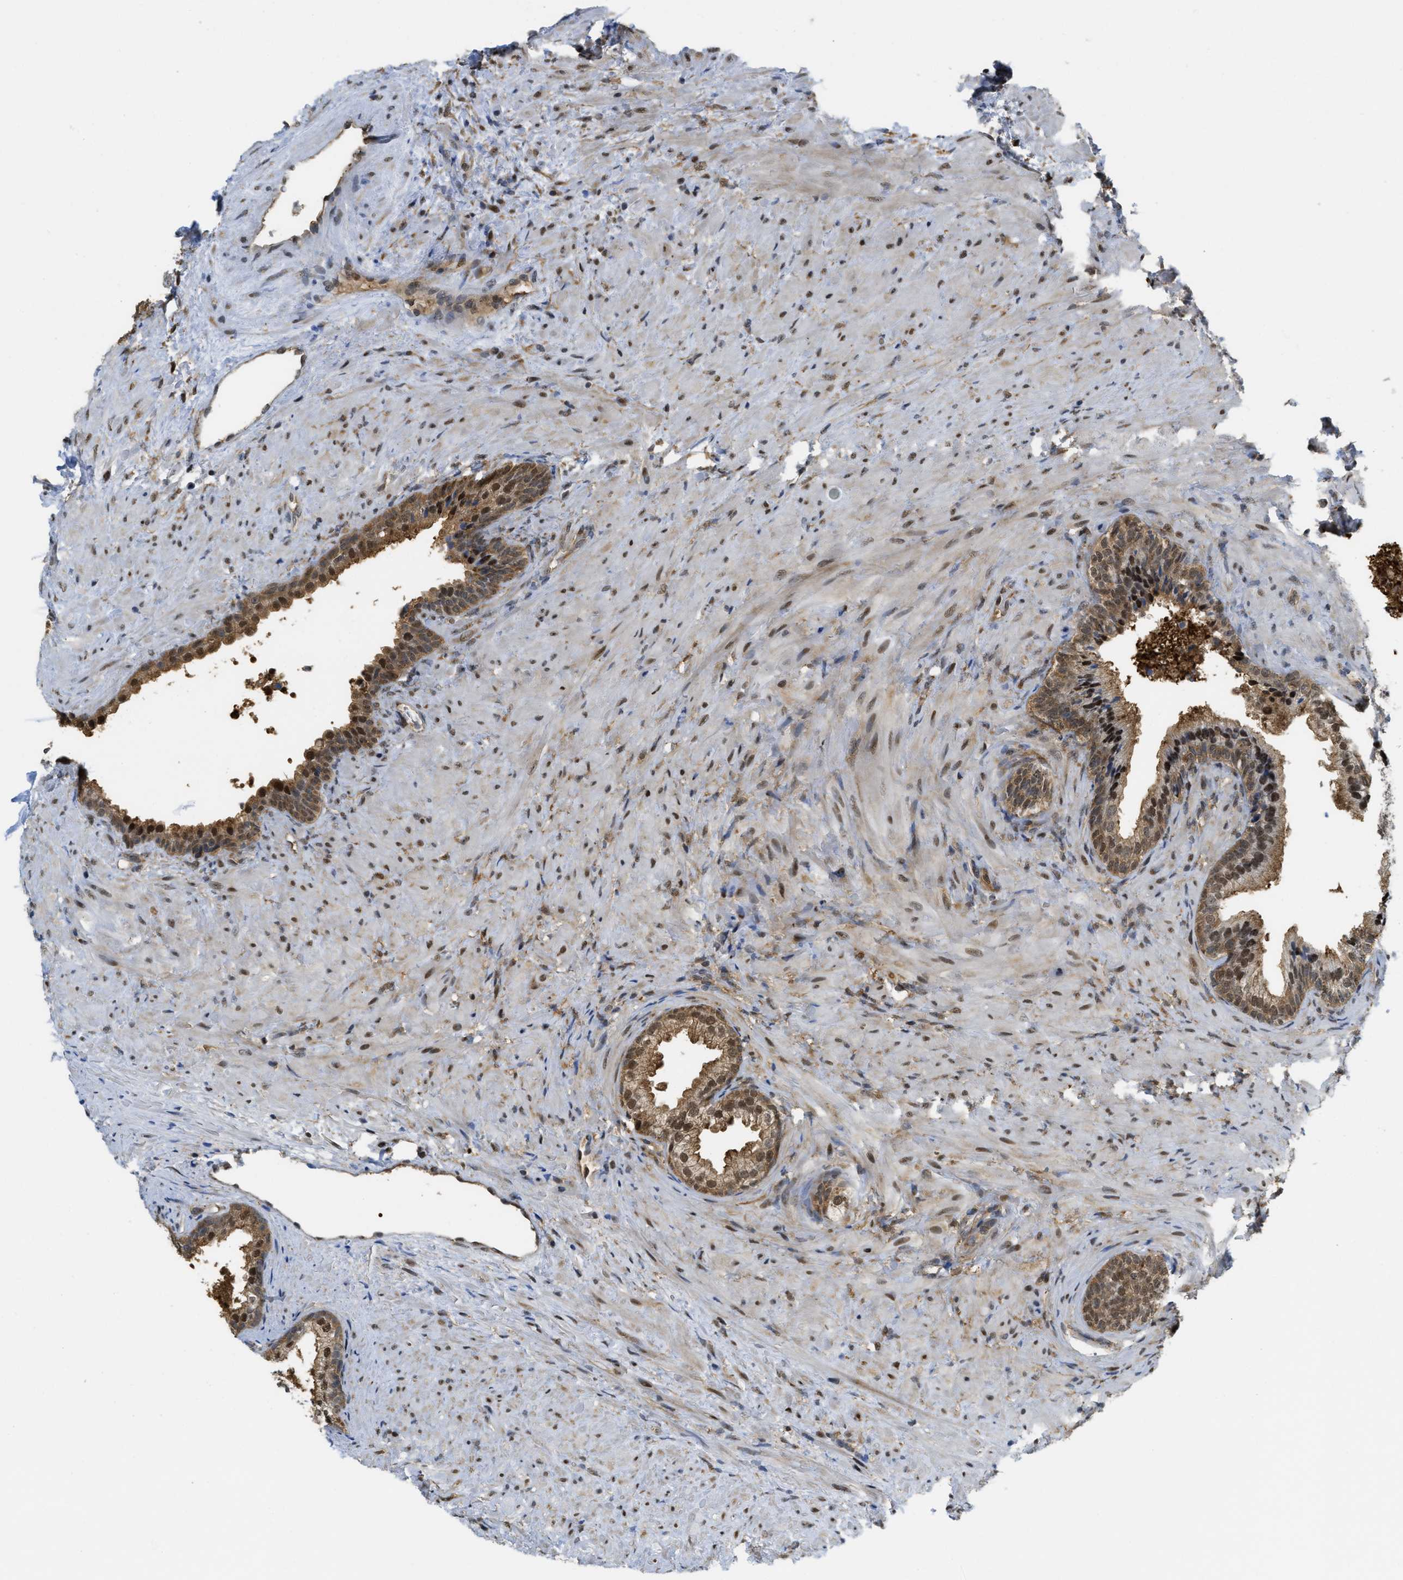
{"staining": {"intensity": "strong", "quantity": ">75%", "location": "cytoplasmic/membranous,nuclear"}, "tissue": "prostate", "cell_type": "Glandular cells", "image_type": "normal", "snomed": [{"axis": "morphology", "description": "Normal tissue, NOS"}, {"axis": "topography", "description": "Prostate"}], "caption": "An image of prostate stained for a protein reveals strong cytoplasmic/membranous,nuclear brown staining in glandular cells. The staining was performed using DAB, with brown indicating positive protein expression. Nuclei are stained blue with hematoxylin.", "gene": "PSMC5", "patient": {"sex": "male", "age": 76}}